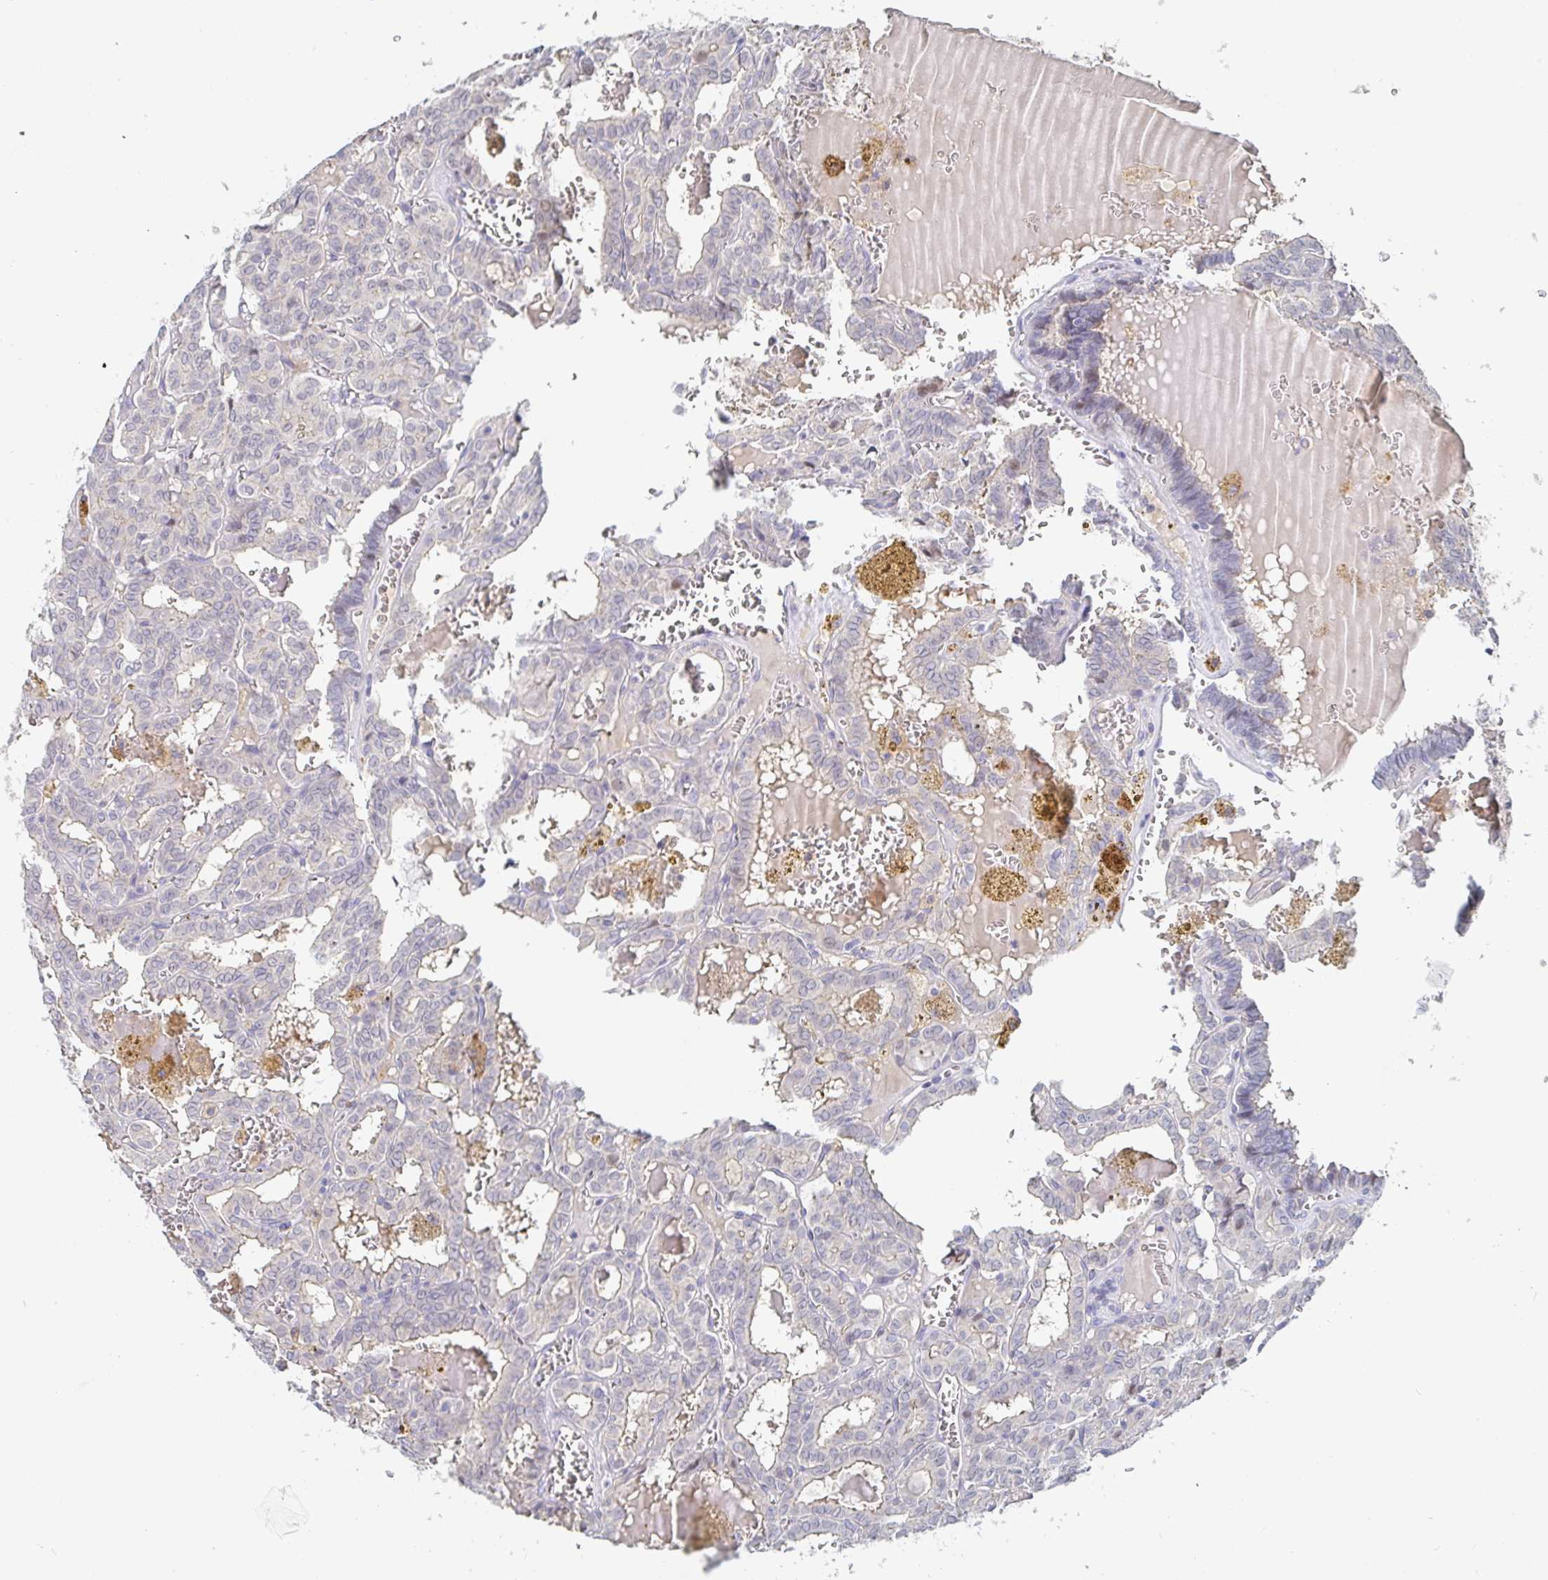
{"staining": {"intensity": "negative", "quantity": "none", "location": "none"}, "tissue": "thyroid cancer", "cell_type": "Tumor cells", "image_type": "cancer", "snomed": [{"axis": "morphology", "description": "Papillary adenocarcinoma, NOS"}, {"axis": "topography", "description": "Thyroid gland"}], "caption": "Immunohistochemistry (IHC) of human papillary adenocarcinoma (thyroid) exhibits no staining in tumor cells. (DAB (3,3'-diaminobenzidine) immunohistochemistry (IHC) visualized using brightfield microscopy, high magnification).", "gene": "ZNF430", "patient": {"sex": "female", "age": 39}}